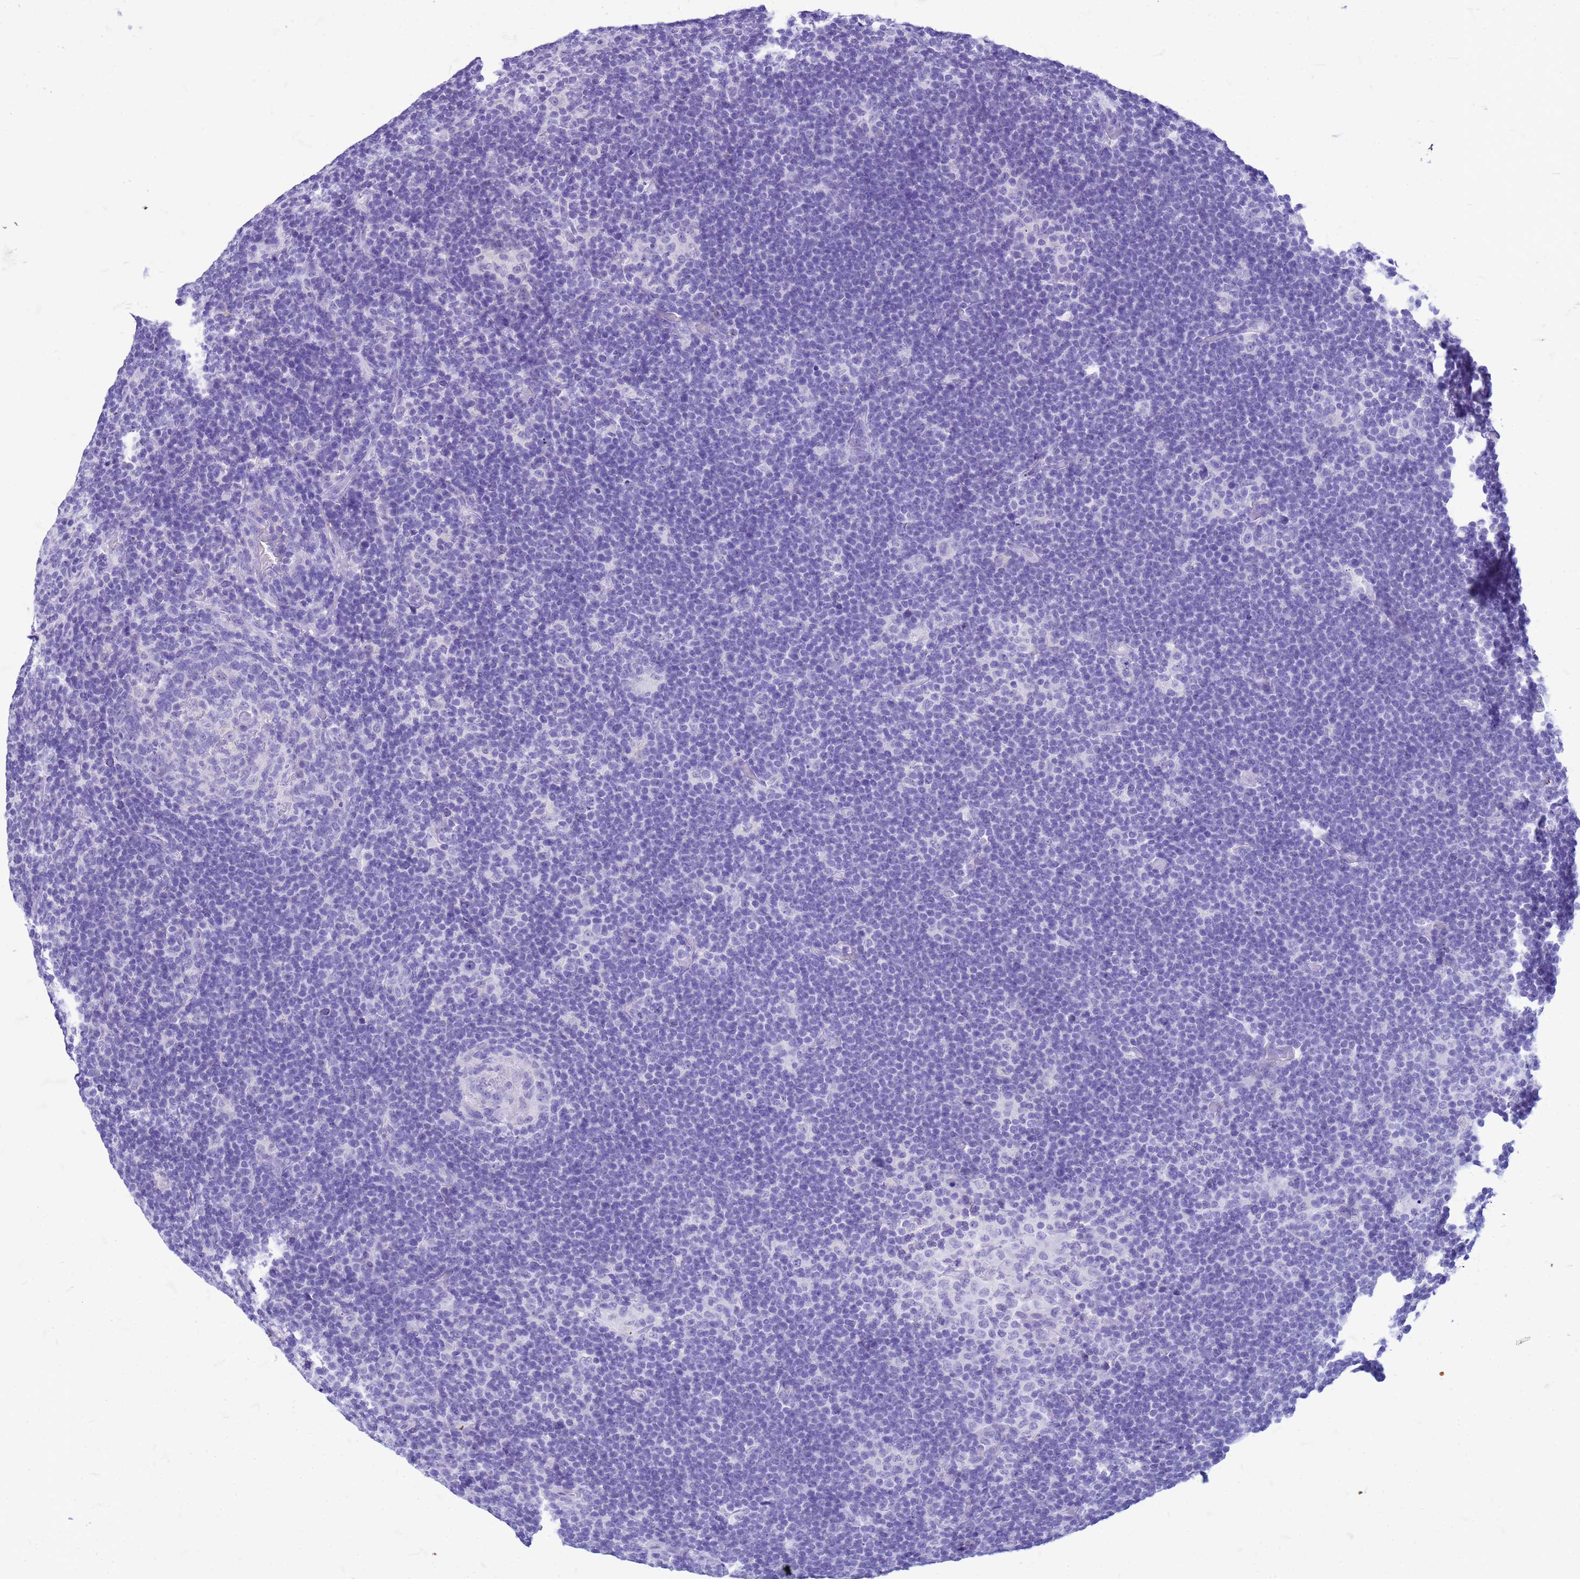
{"staining": {"intensity": "negative", "quantity": "none", "location": "none"}, "tissue": "lymphoma", "cell_type": "Tumor cells", "image_type": "cancer", "snomed": [{"axis": "morphology", "description": "Hodgkin's disease, NOS"}, {"axis": "topography", "description": "Lymph node"}], "caption": "IHC micrograph of Hodgkin's disease stained for a protein (brown), which shows no positivity in tumor cells.", "gene": "CFAP100", "patient": {"sex": "female", "age": 57}}